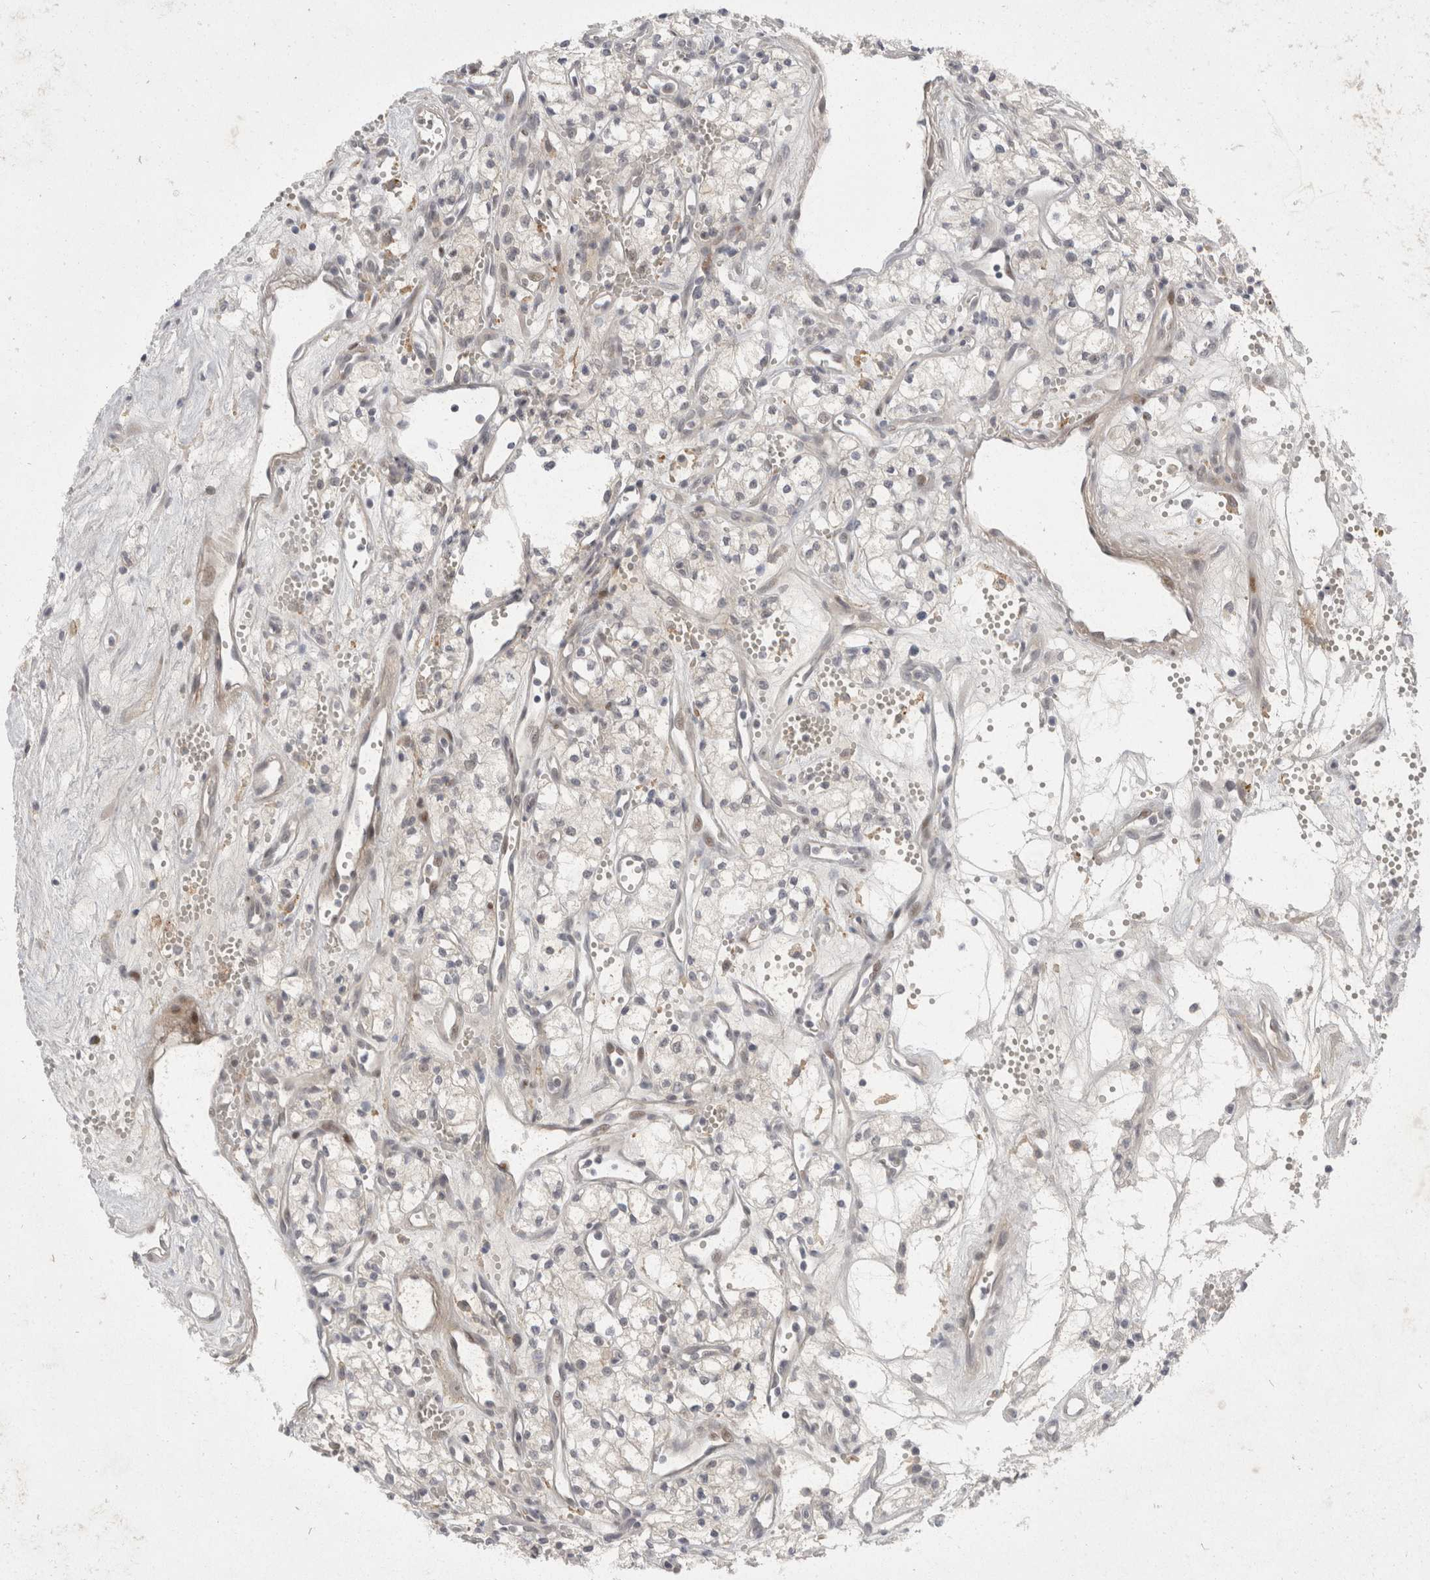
{"staining": {"intensity": "negative", "quantity": "none", "location": "none"}, "tissue": "renal cancer", "cell_type": "Tumor cells", "image_type": "cancer", "snomed": [{"axis": "morphology", "description": "Adenocarcinoma, NOS"}, {"axis": "topography", "description": "Kidney"}], "caption": "A high-resolution micrograph shows immunohistochemistry (IHC) staining of renal adenocarcinoma, which demonstrates no significant expression in tumor cells.", "gene": "TOM1L2", "patient": {"sex": "male", "age": 59}}